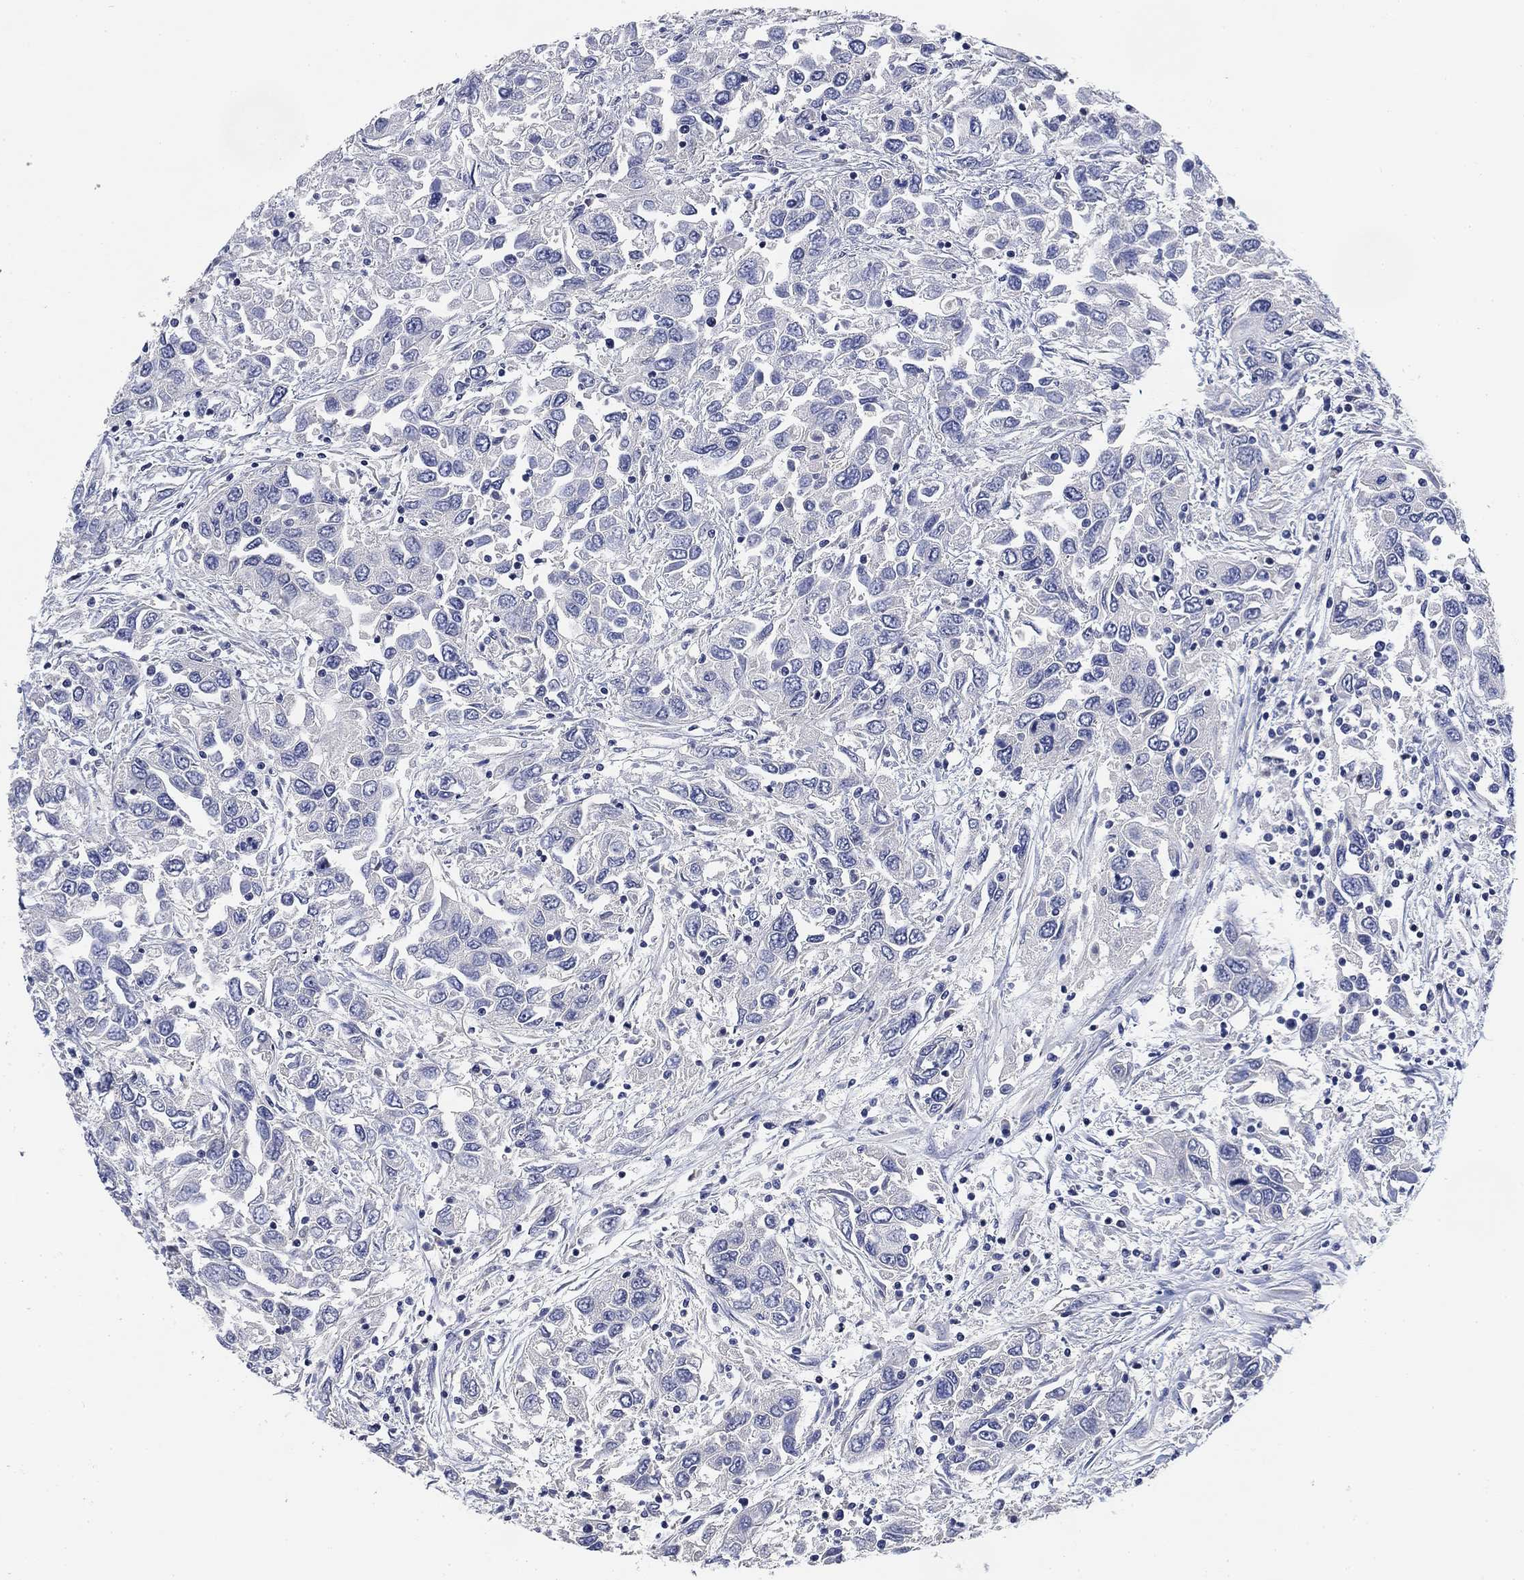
{"staining": {"intensity": "negative", "quantity": "none", "location": "none"}, "tissue": "urothelial cancer", "cell_type": "Tumor cells", "image_type": "cancer", "snomed": [{"axis": "morphology", "description": "Urothelial carcinoma, High grade"}, {"axis": "topography", "description": "Urinary bladder"}], "caption": "Human urothelial cancer stained for a protein using immunohistochemistry demonstrates no staining in tumor cells.", "gene": "DAZL", "patient": {"sex": "male", "age": 76}}